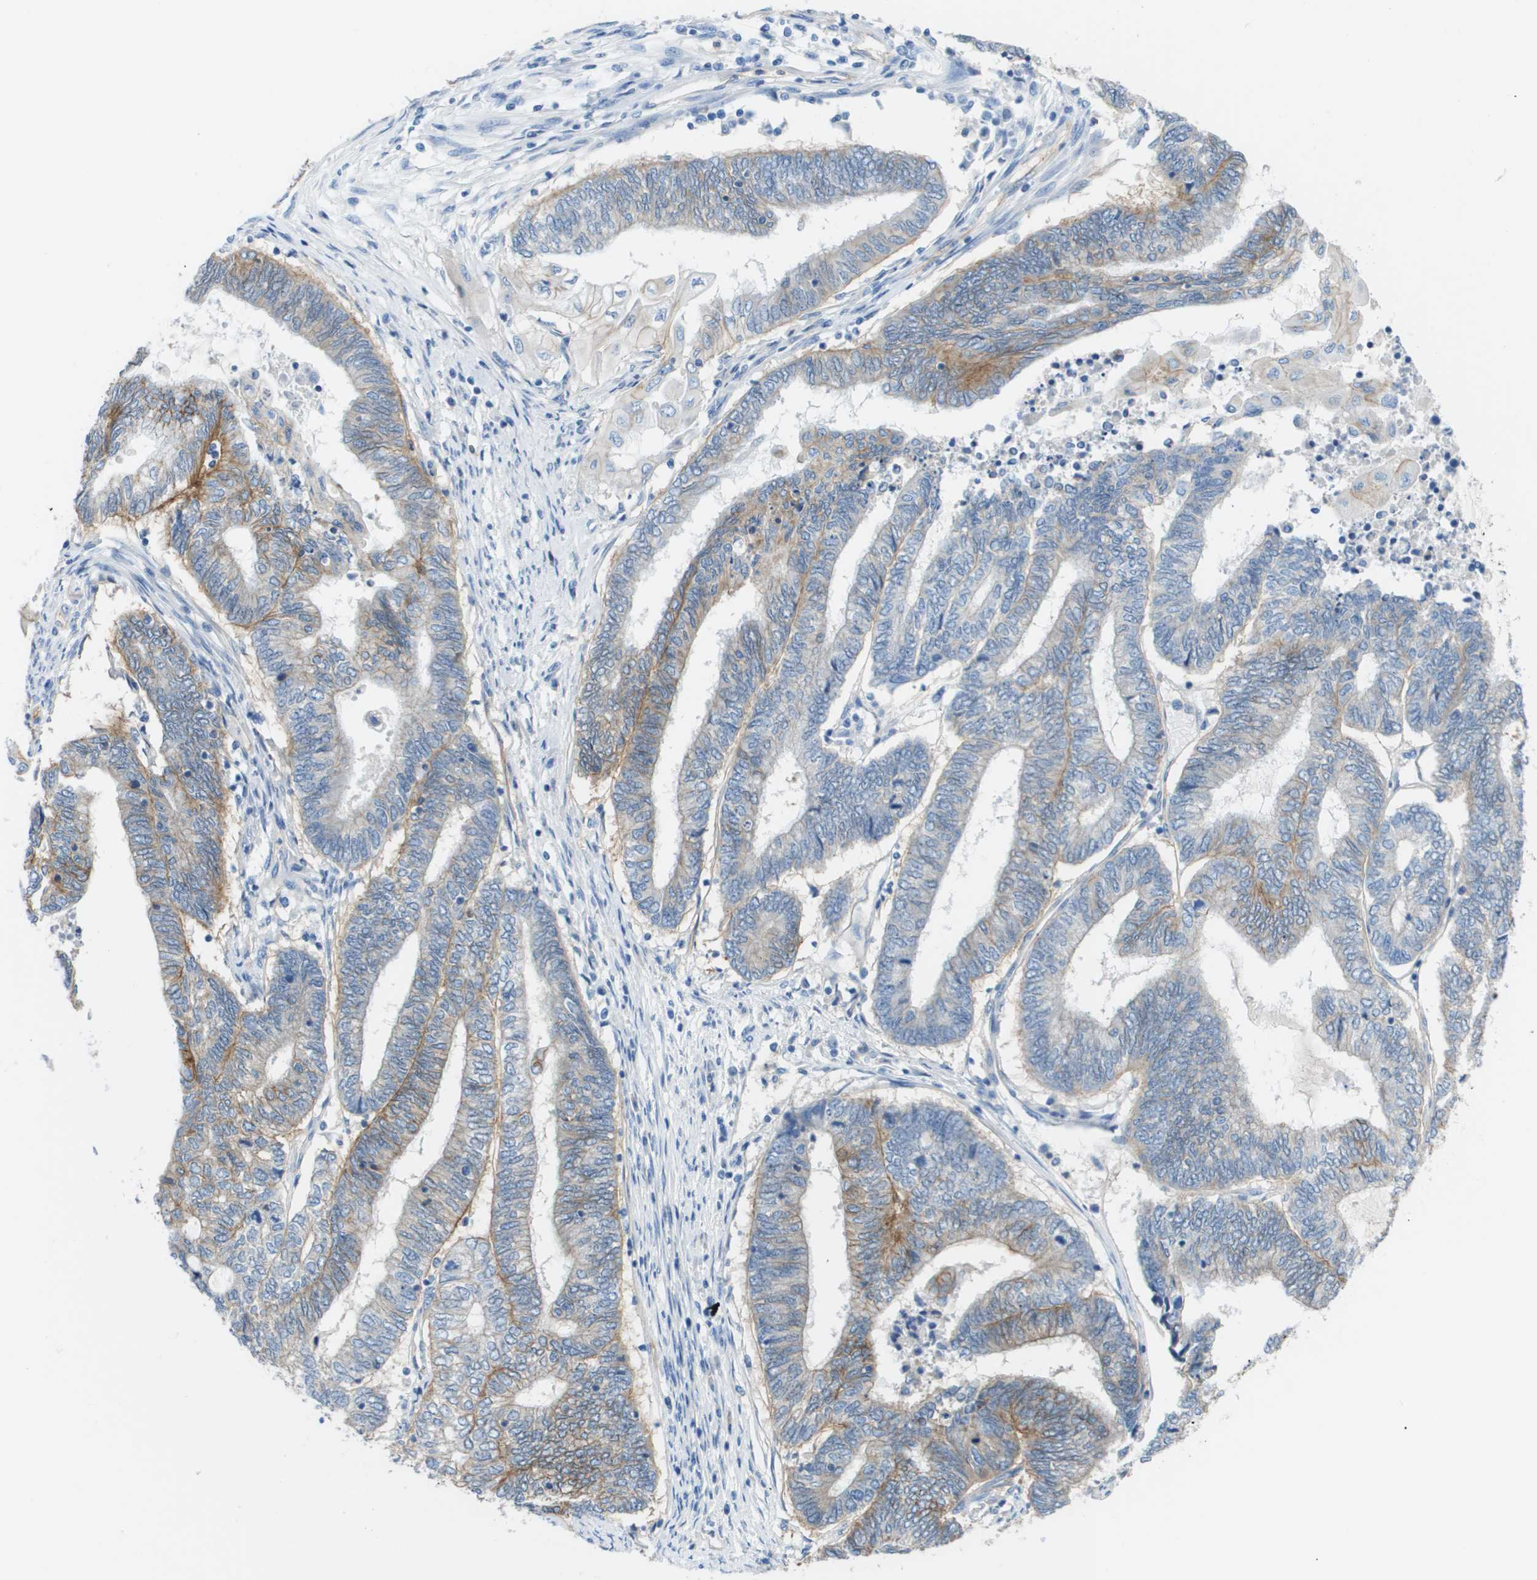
{"staining": {"intensity": "moderate", "quantity": "<25%", "location": "cytoplasmic/membranous"}, "tissue": "endometrial cancer", "cell_type": "Tumor cells", "image_type": "cancer", "snomed": [{"axis": "morphology", "description": "Adenocarcinoma, NOS"}, {"axis": "topography", "description": "Uterus"}, {"axis": "topography", "description": "Endometrium"}], "caption": "Brown immunohistochemical staining in endometrial cancer reveals moderate cytoplasmic/membranous positivity in about <25% of tumor cells.", "gene": "CD46", "patient": {"sex": "female", "age": 70}}